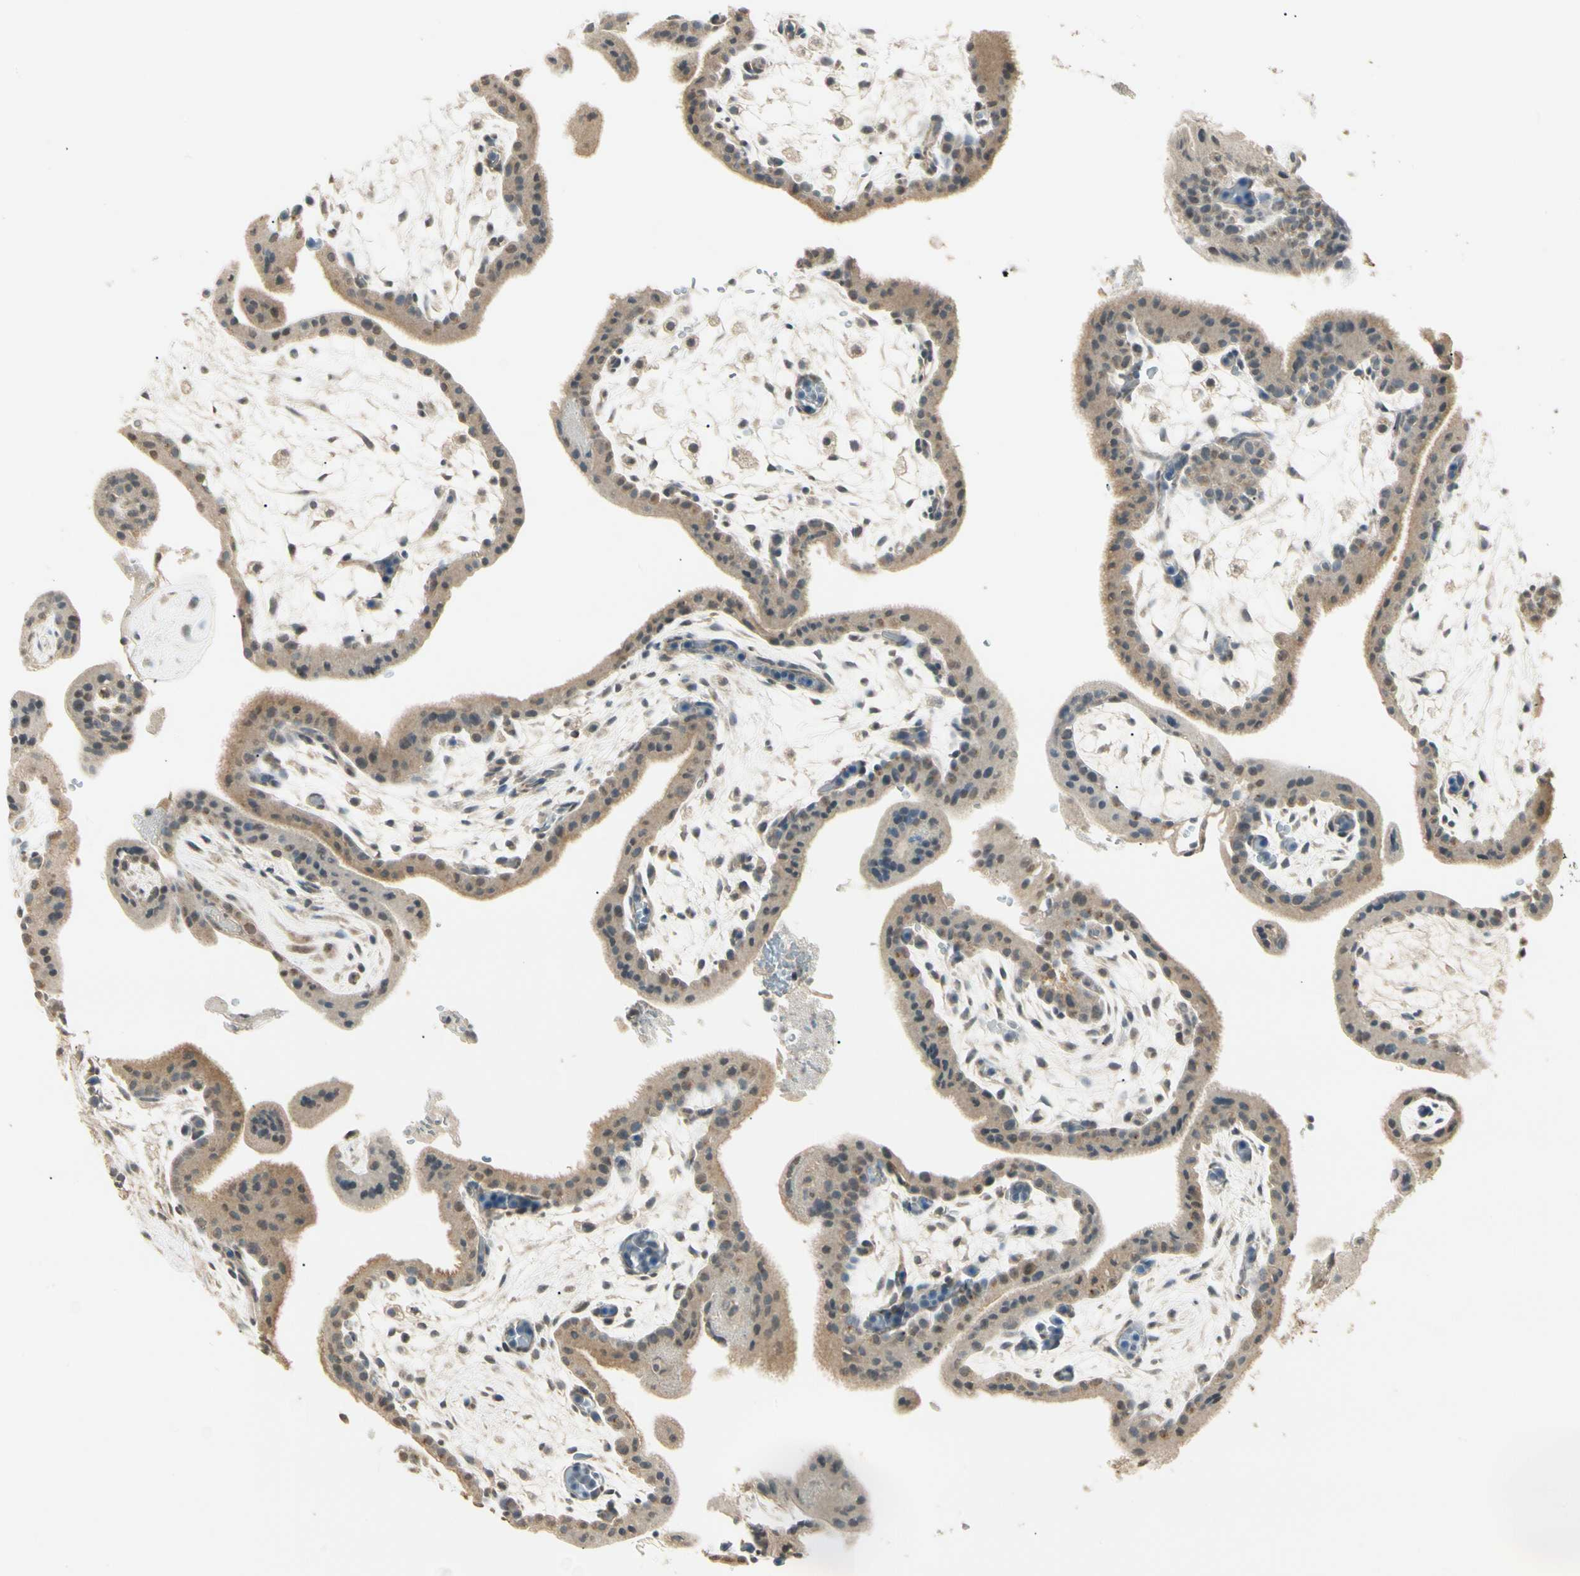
{"staining": {"intensity": "weak", "quantity": ">75%", "location": "cytoplasmic/membranous"}, "tissue": "placenta", "cell_type": "Trophoblastic cells", "image_type": "normal", "snomed": [{"axis": "morphology", "description": "Normal tissue, NOS"}, {"axis": "topography", "description": "Placenta"}], "caption": "IHC (DAB) staining of normal human placenta displays weak cytoplasmic/membranous protein positivity in about >75% of trophoblastic cells.", "gene": "SGCA", "patient": {"sex": "female", "age": 35}}